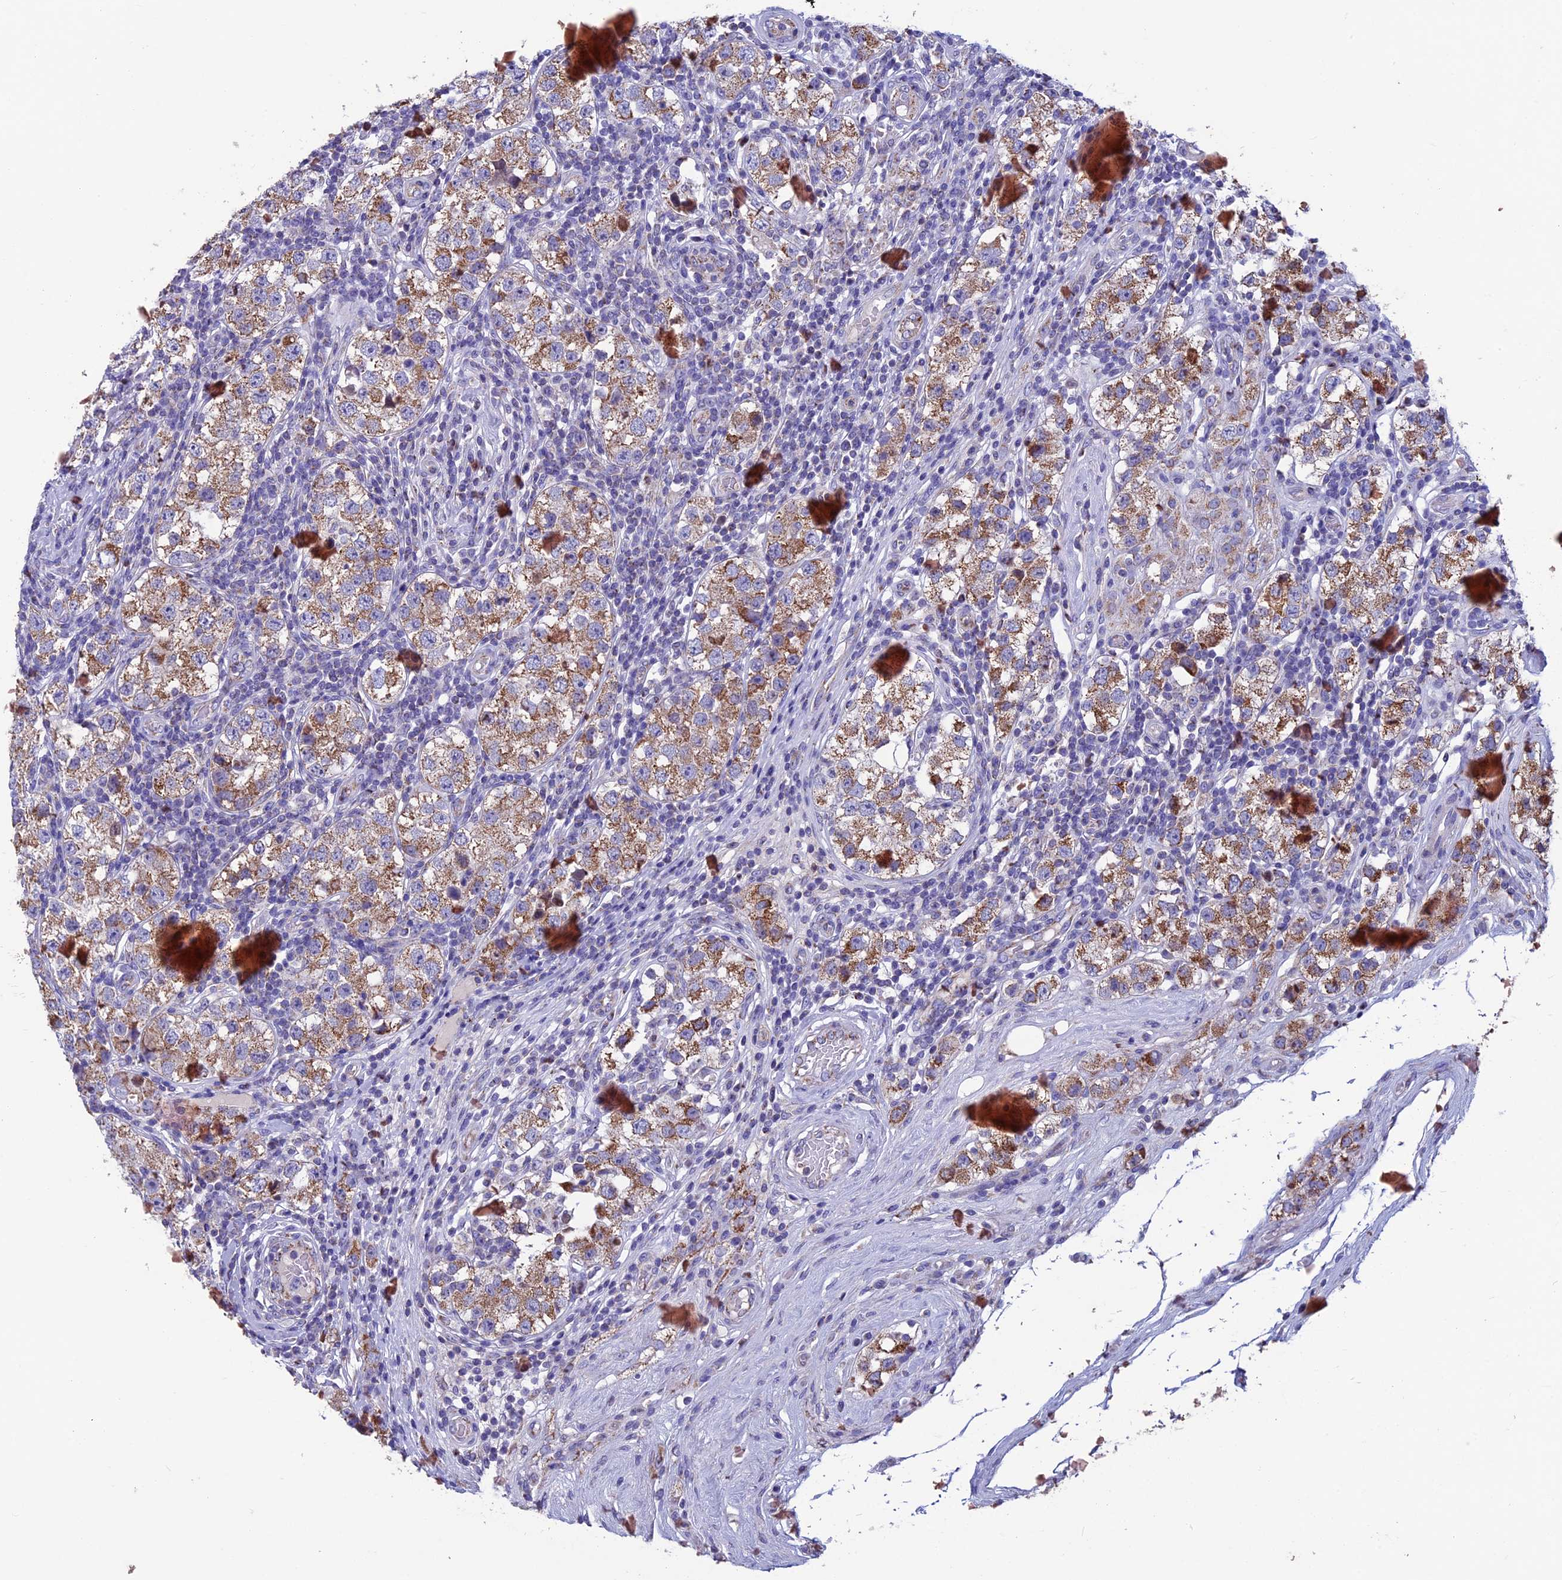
{"staining": {"intensity": "moderate", "quantity": ">75%", "location": "cytoplasmic/membranous"}, "tissue": "testis cancer", "cell_type": "Tumor cells", "image_type": "cancer", "snomed": [{"axis": "morphology", "description": "Seminoma, NOS"}, {"axis": "topography", "description": "Testis"}], "caption": "Tumor cells reveal moderate cytoplasmic/membranous staining in about >75% of cells in seminoma (testis).", "gene": "MFSD12", "patient": {"sex": "male", "age": 34}}